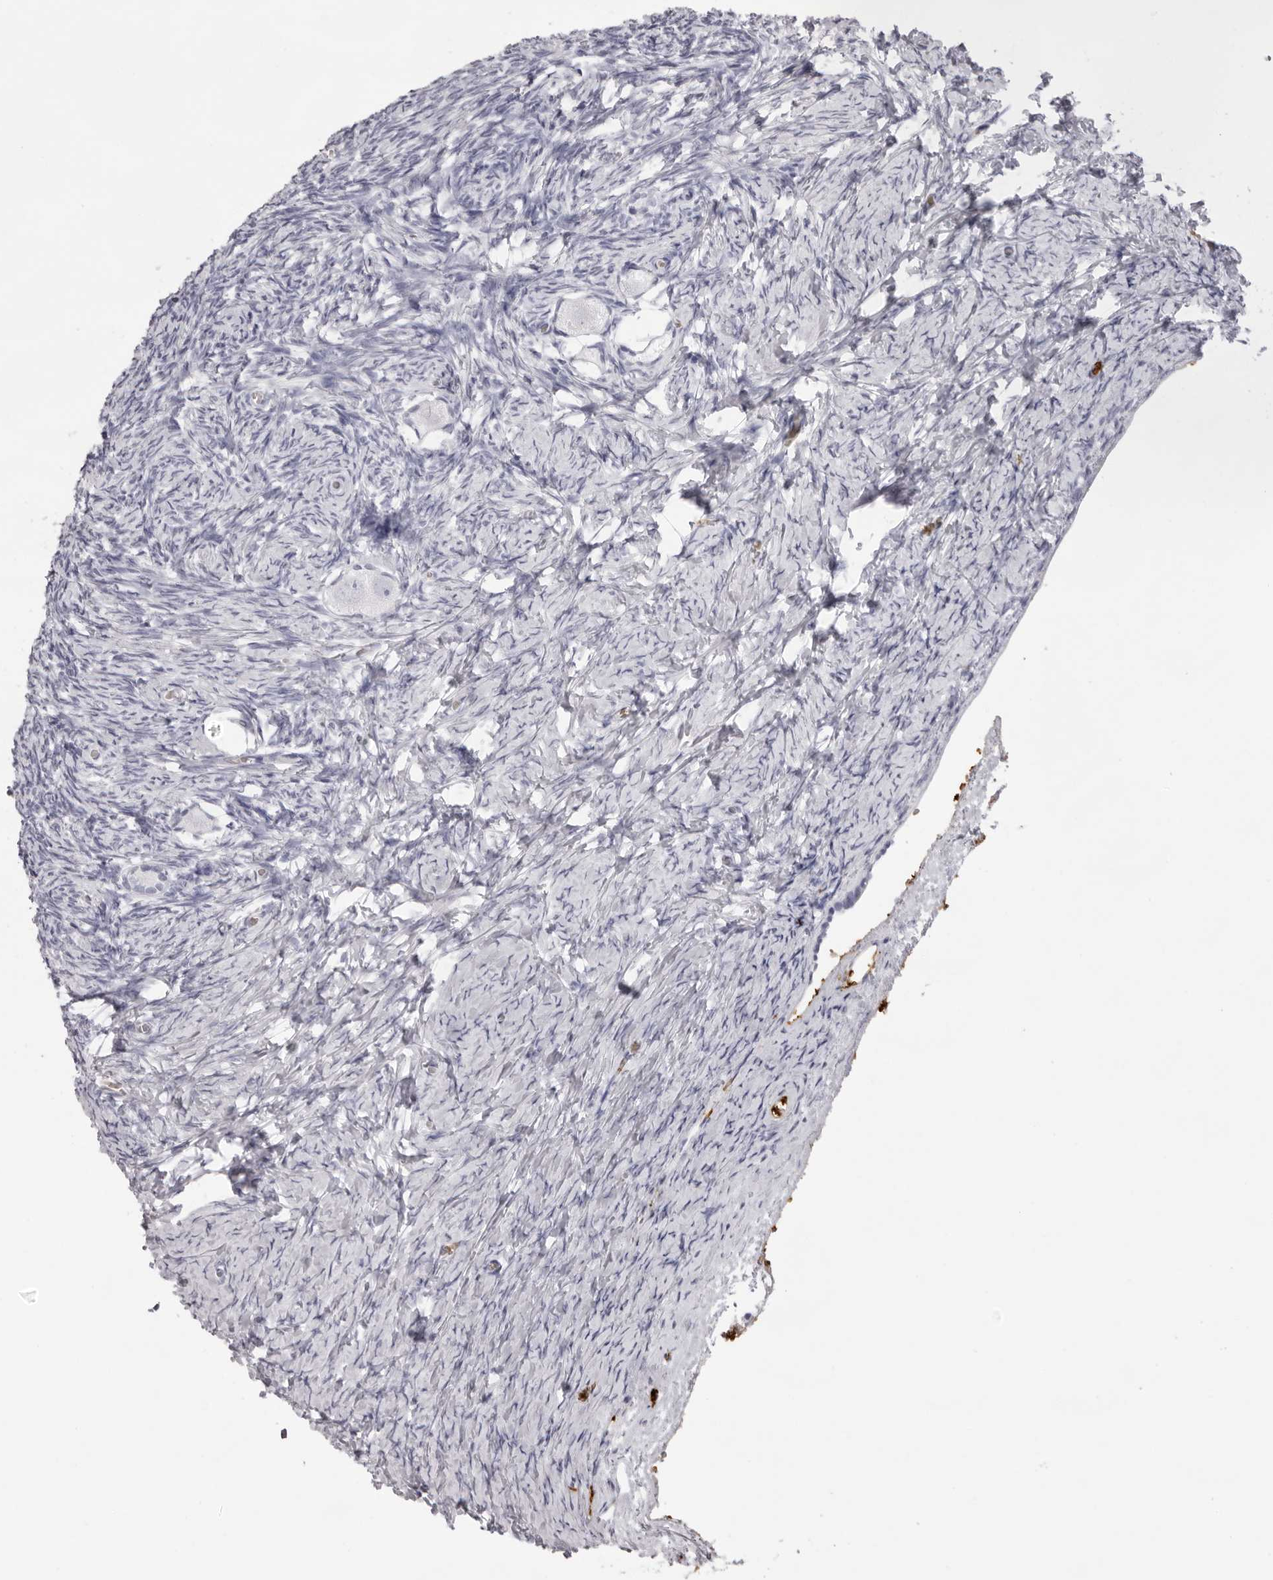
{"staining": {"intensity": "negative", "quantity": "none", "location": "none"}, "tissue": "ovary", "cell_type": "Follicle cells", "image_type": "normal", "snomed": [{"axis": "morphology", "description": "Normal tissue, NOS"}, {"axis": "topography", "description": "Ovary"}], "caption": "Immunohistochemistry (IHC) image of normal ovary: human ovary stained with DAB displays no significant protein expression in follicle cells.", "gene": "SPTA1", "patient": {"sex": "female", "age": 27}}